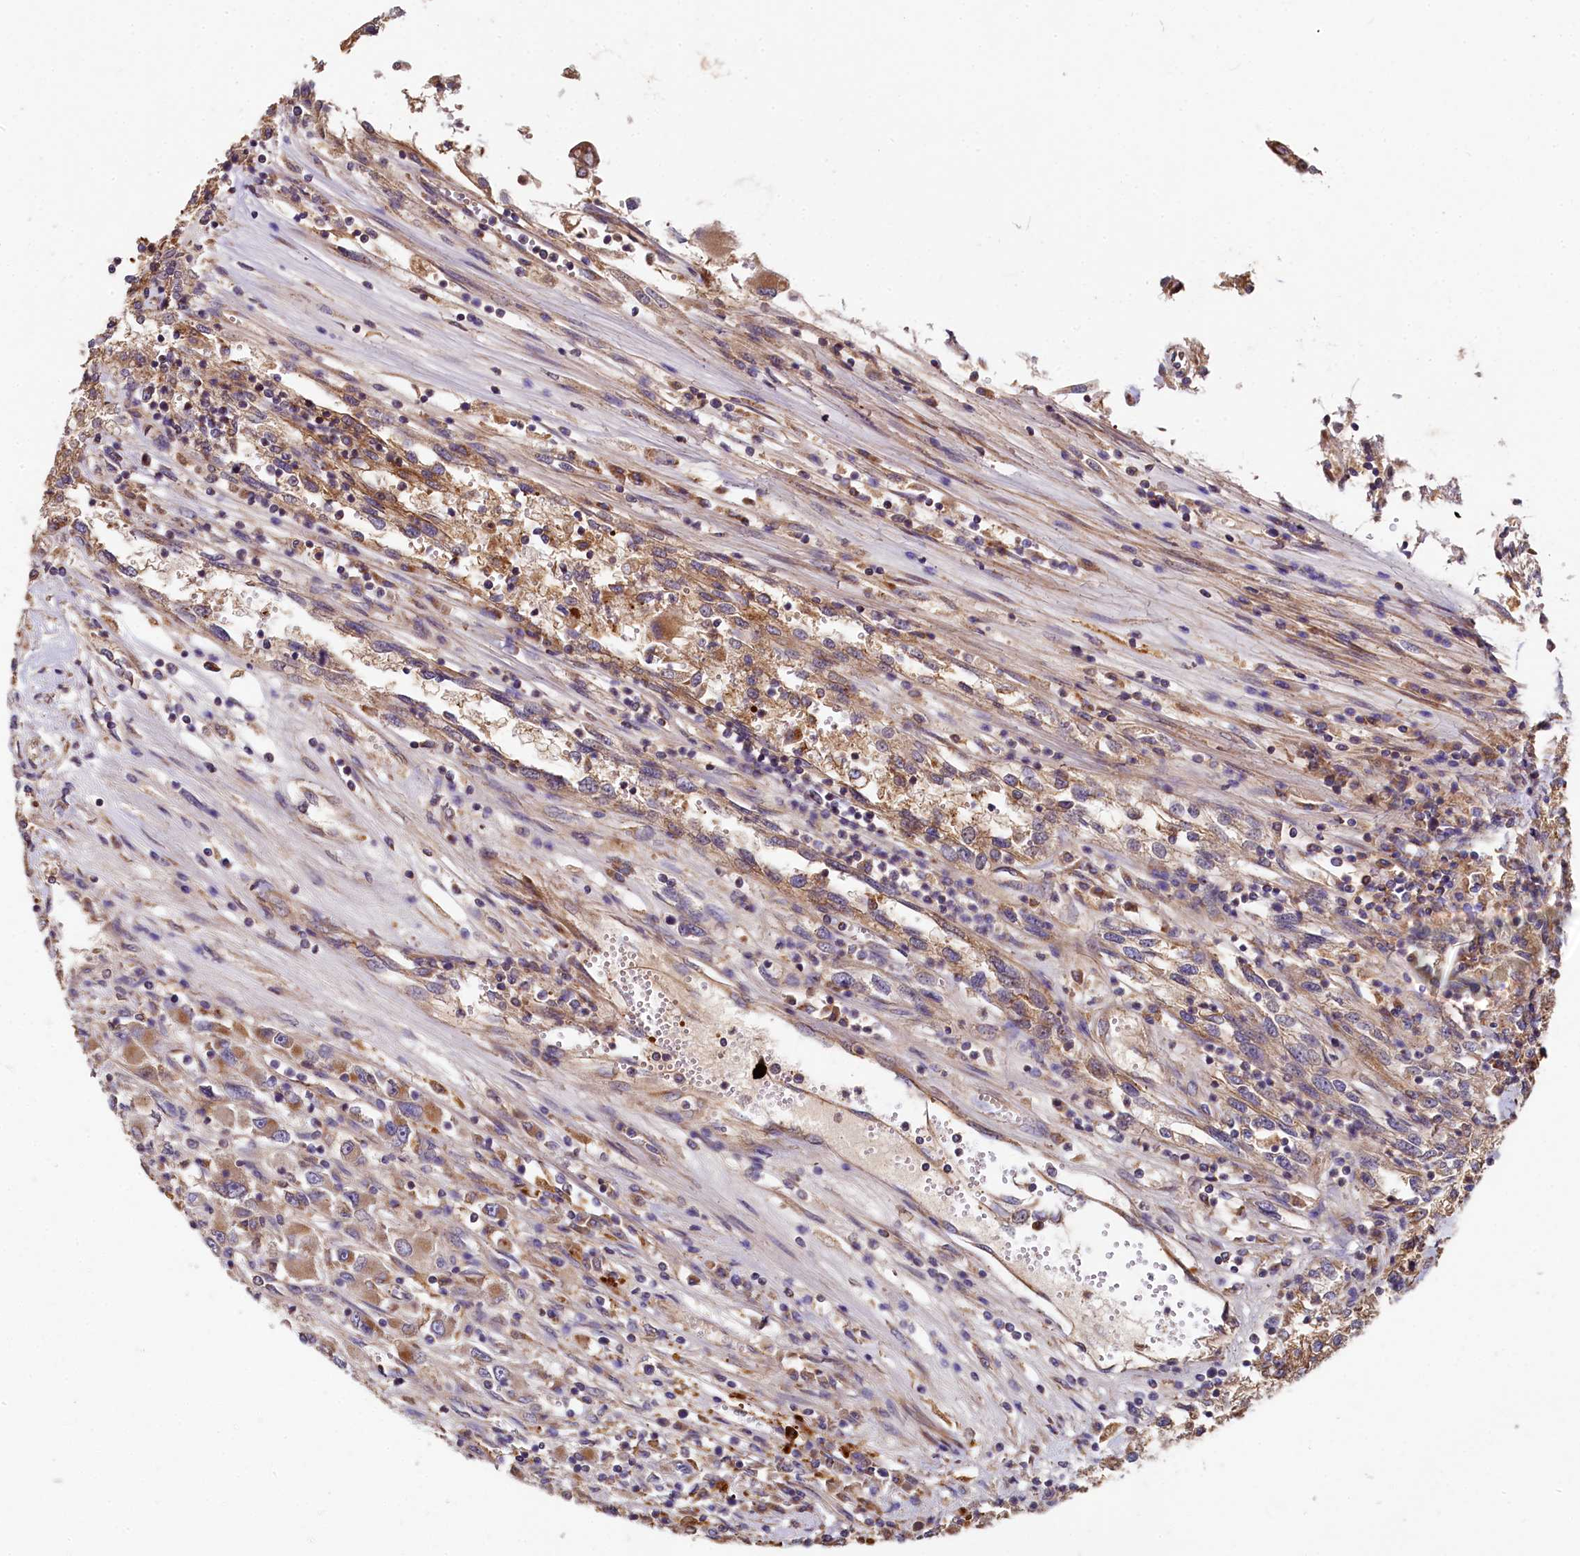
{"staining": {"intensity": "moderate", "quantity": ">75%", "location": "cytoplasmic/membranous"}, "tissue": "renal cancer", "cell_type": "Tumor cells", "image_type": "cancer", "snomed": [{"axis": "morphology", "description": "Adenocarcinoma, NOS"}, {"axis": "topography", "description": "Kidney"}], "caption": "A photomicrograph showing moderate cytoplasmic/membranous positivity in about >75% of tumor cells in renal adenocarcinoma, as visualized by brown immunohistochemical staining.", "gene": "SPRYD3", "patient": {"sex": "female", "age": 52}}